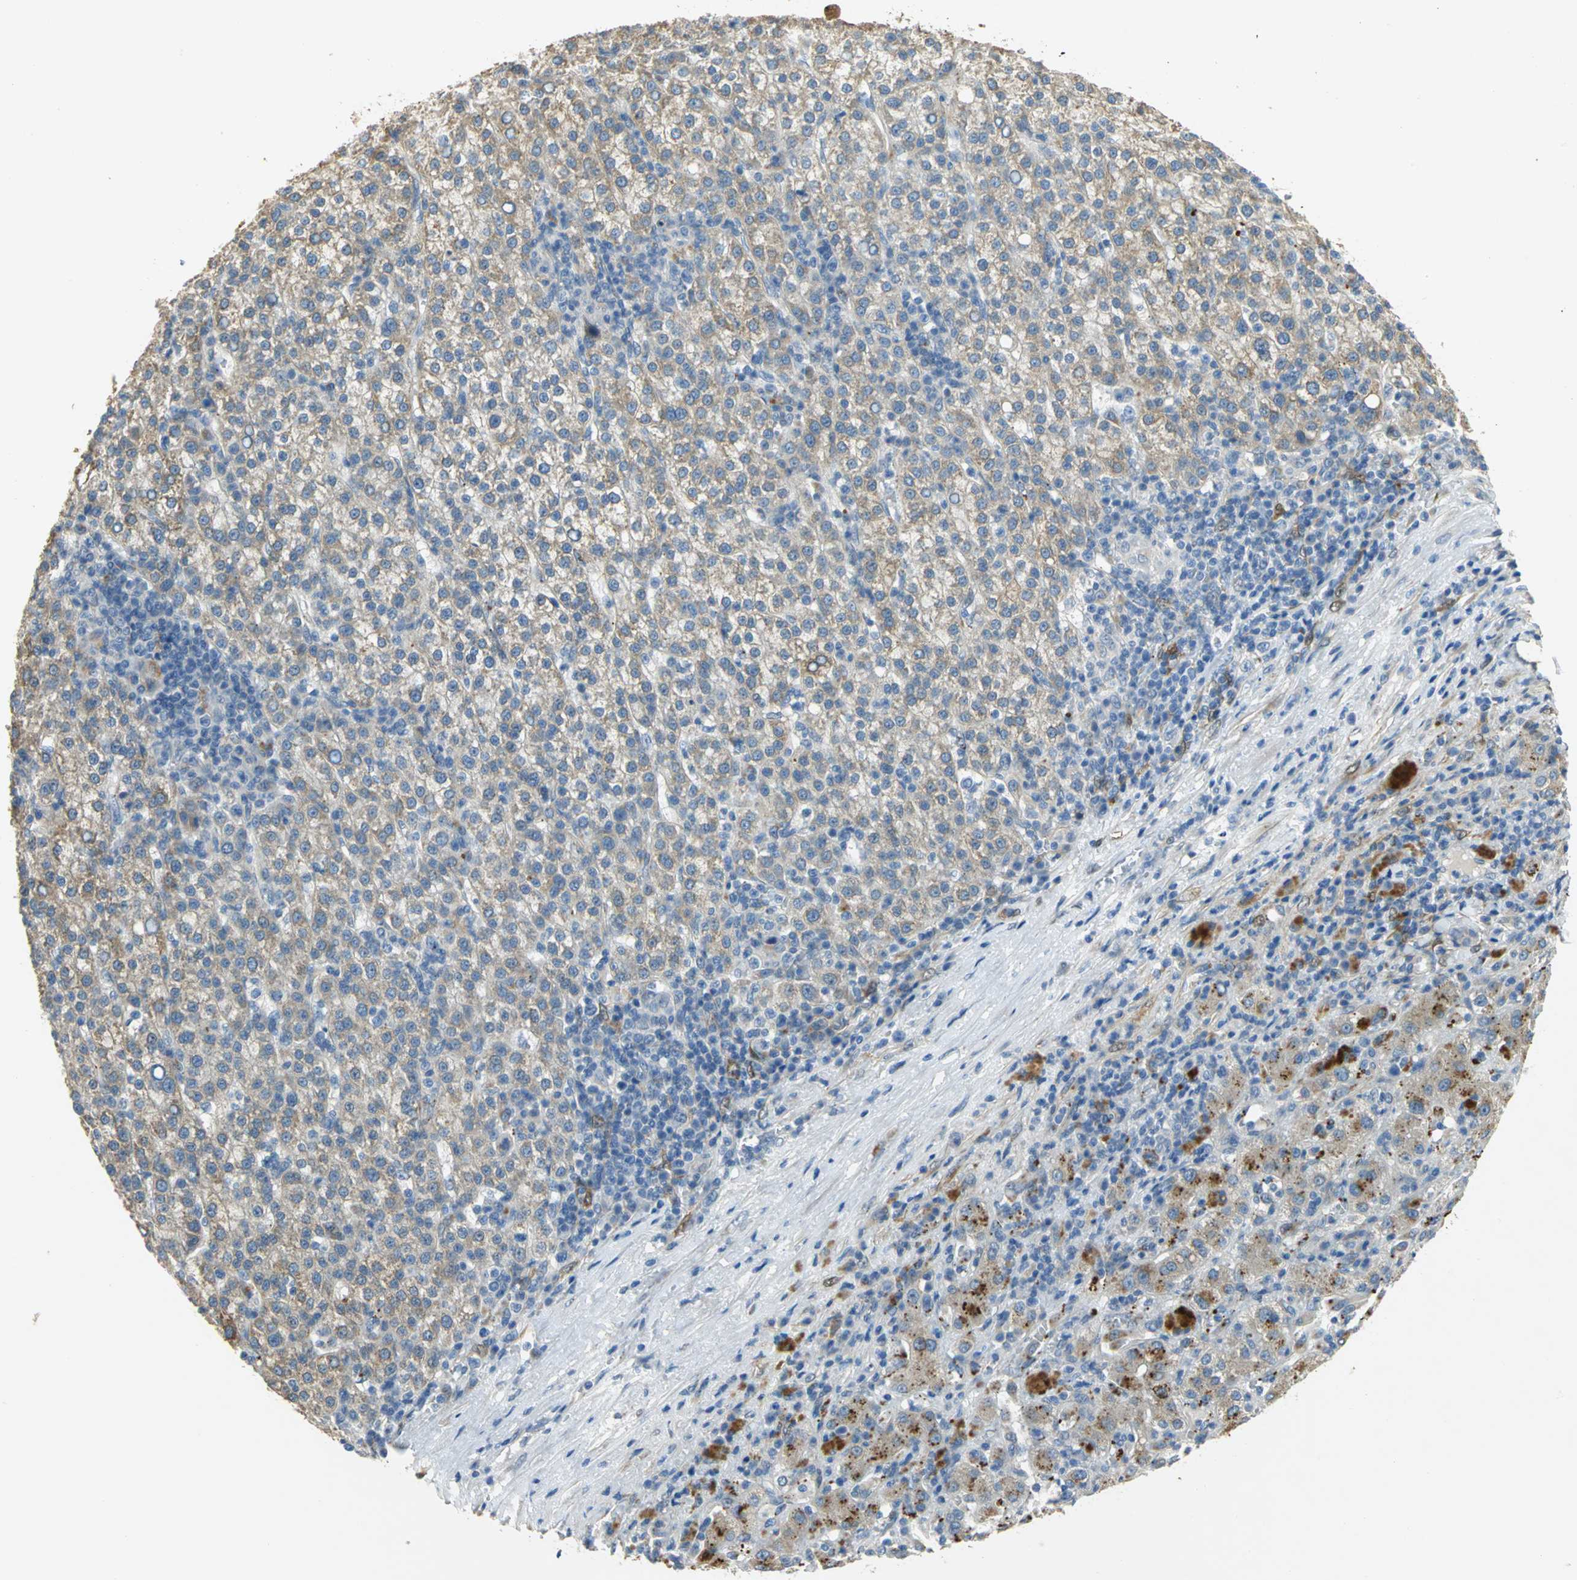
{"staining": {"intensity": "weak", "quantity": "25%-75%", "location": "cytoplasmic/membranous"}, "tissue": "liver cancer", "cell_type": "Tumor cells", "image_type": "cancer", "snomed": [{"axis": "morphology", "description": "Carcinoma, Hepatocellular, NOS"}, {"axis": "topography", "description": "Liver"}], "caption": "Immunohistochemical staining of human liver cancer (hepatocellular carcinoma) demonstrates low levels of weak cytoplasmic/membranous positivity in approximately 25%-75% of tumor cells.", "gene": "IL17RB", "patient": {"sex": "female", "age": 58}}